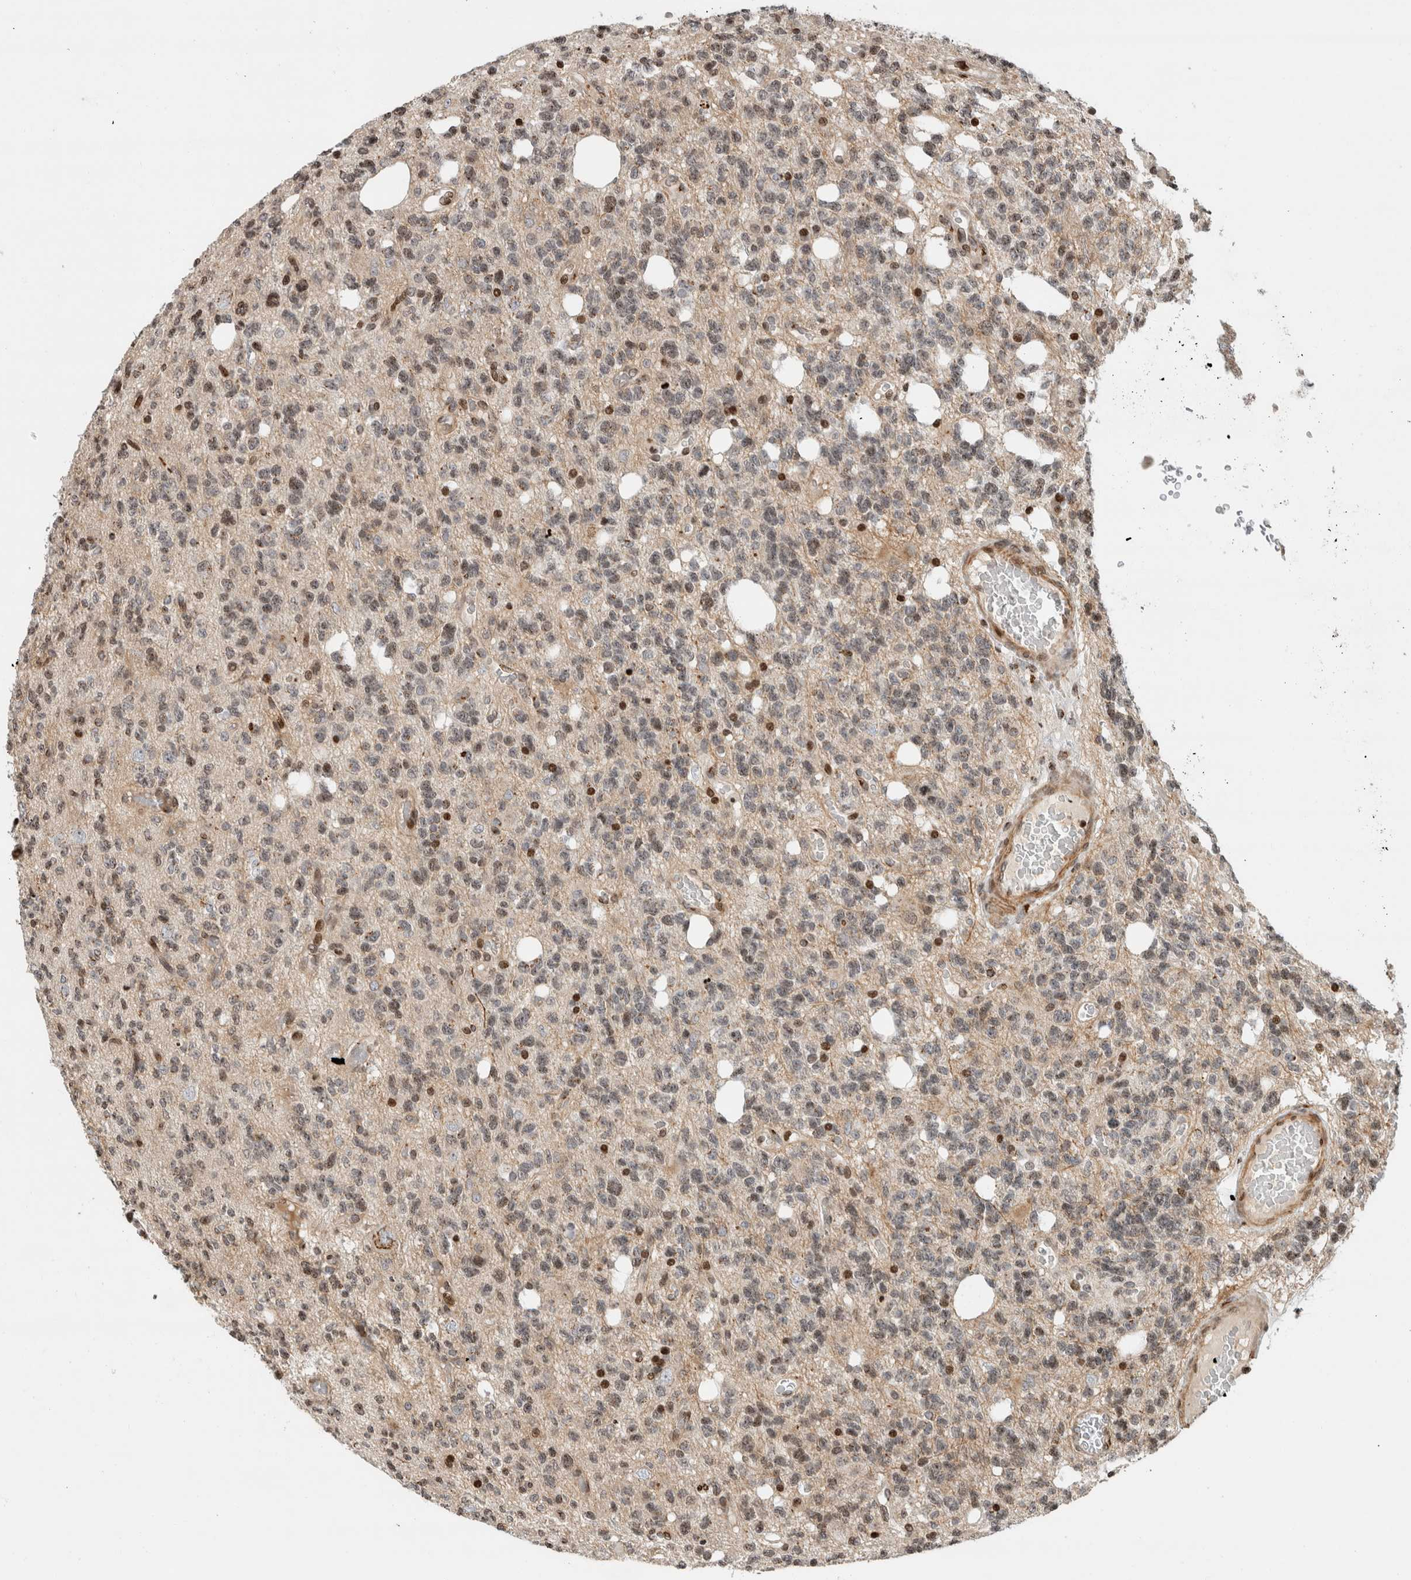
{"staining": {"intensity": "weak", "quantity": ">75%", "location": "nuclear"}, "tissue": "glioma", "cell_type": "Tumor cells", "image_type": "cancer", "snomed": [{"axis": "morphology", "description": "Glioma, malignant, High grade"}, {"axis": "topography", "description": "Brain"}], "caption": "Protein expression analysis of human malignant high-grade glioma reveals weak nuclear positivity in approximately >75% of tumor cells.", "gene": "GINS4", "patient": {"sex": "female", "age": 62}}